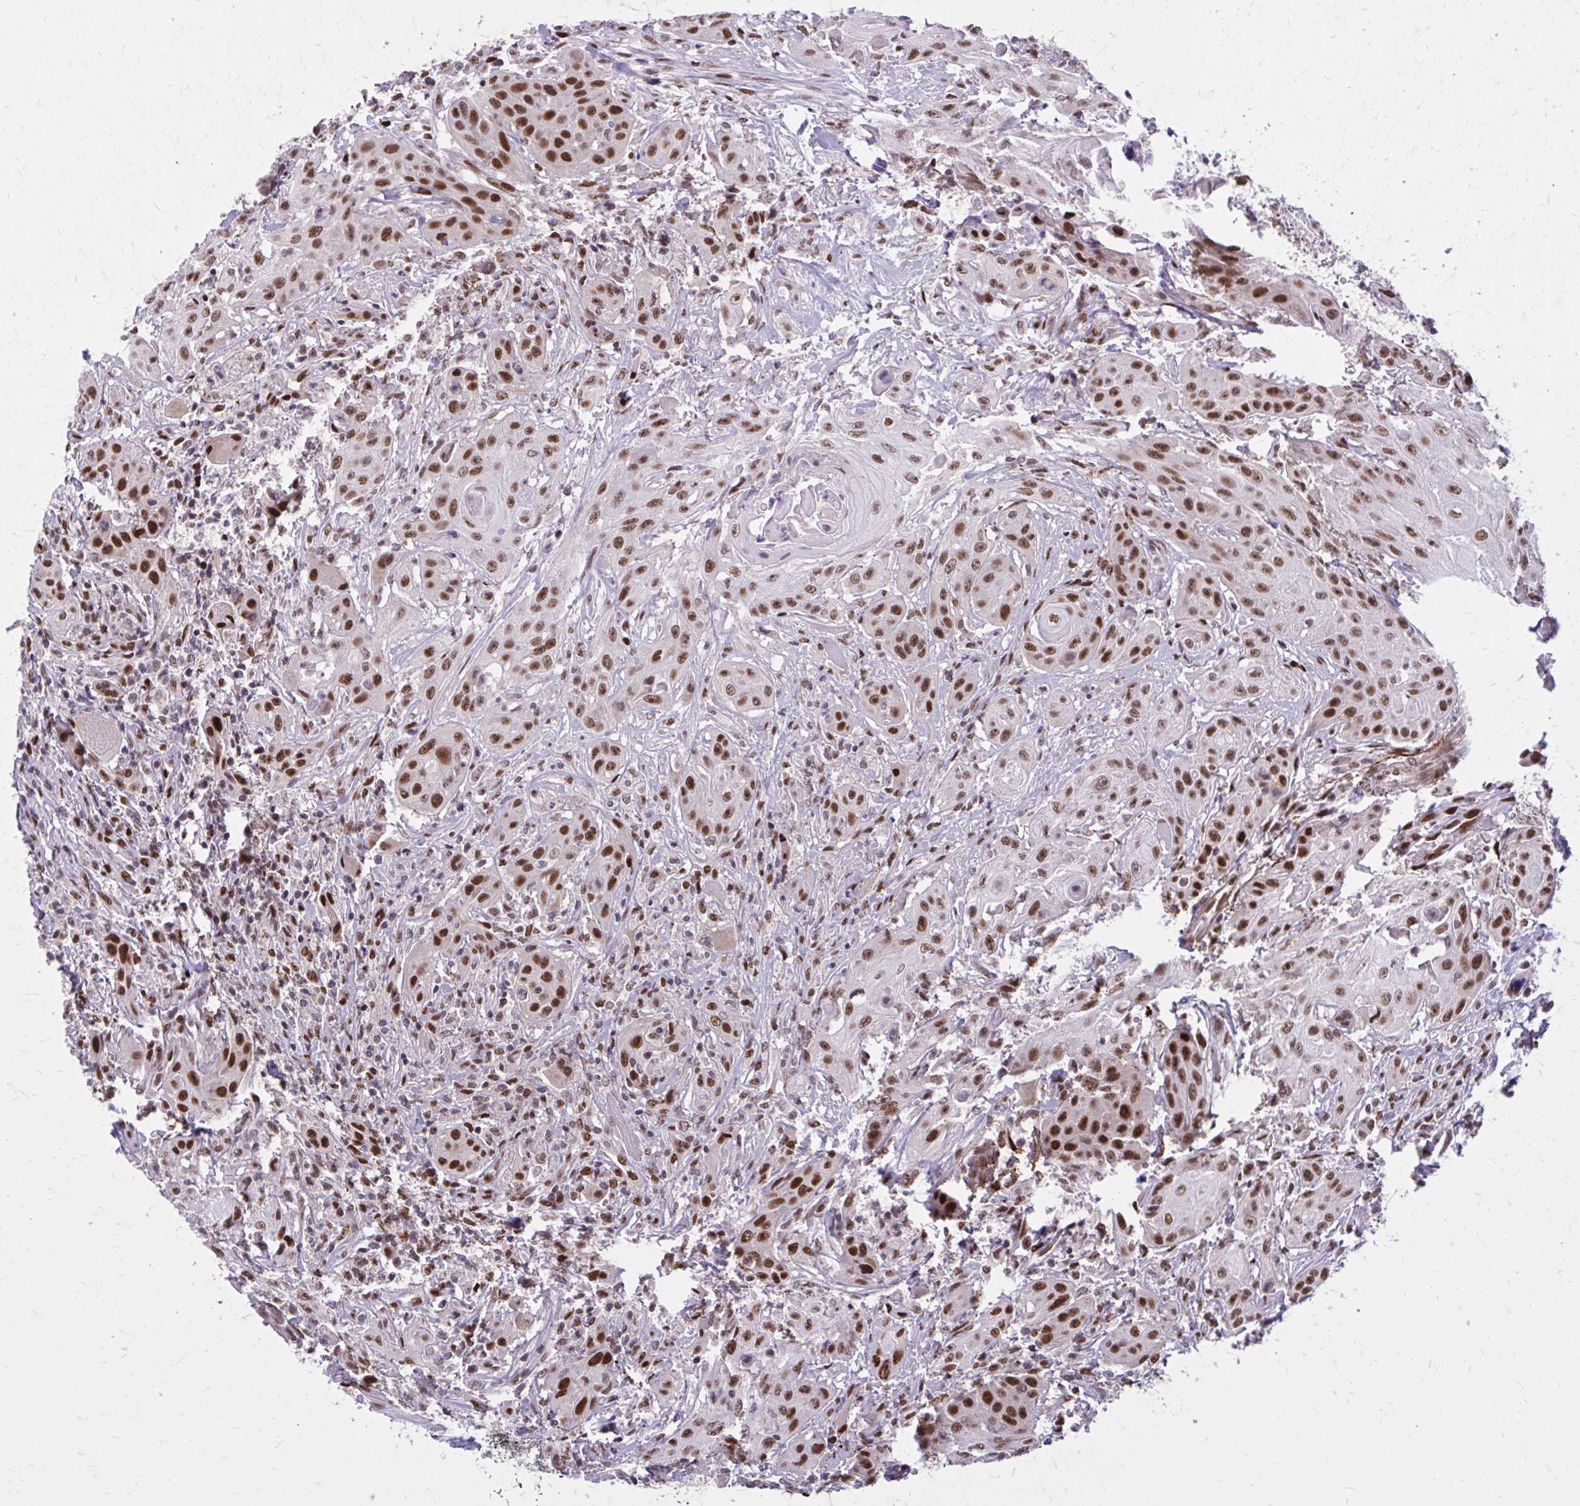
{"staining": {"intensity": "moderate", "quantity": ">75%", "location": "nuclear"}, "tissue": "head and neck cancer", "cell_type": "Tumor cells", "image_type": "cancer", "snomed": [{"axis": "morphology", "description": "Squamous cell carcinoma, NOS"}, {"axis": "topography", "description": "Oral tissue"}, {"axis": "topography", "description": "Head-Neck"}, {"axis": "topography", "description": "Neck, NOS"}], "caption": "A high-resolution histopathology image shows immunohistochemistry staining of head and neck cancer, which shows moderate nuclear staining in about >75% of tumor cells.", "gene": "PSME4", "patient": {"sex": "female", "age": 55}}